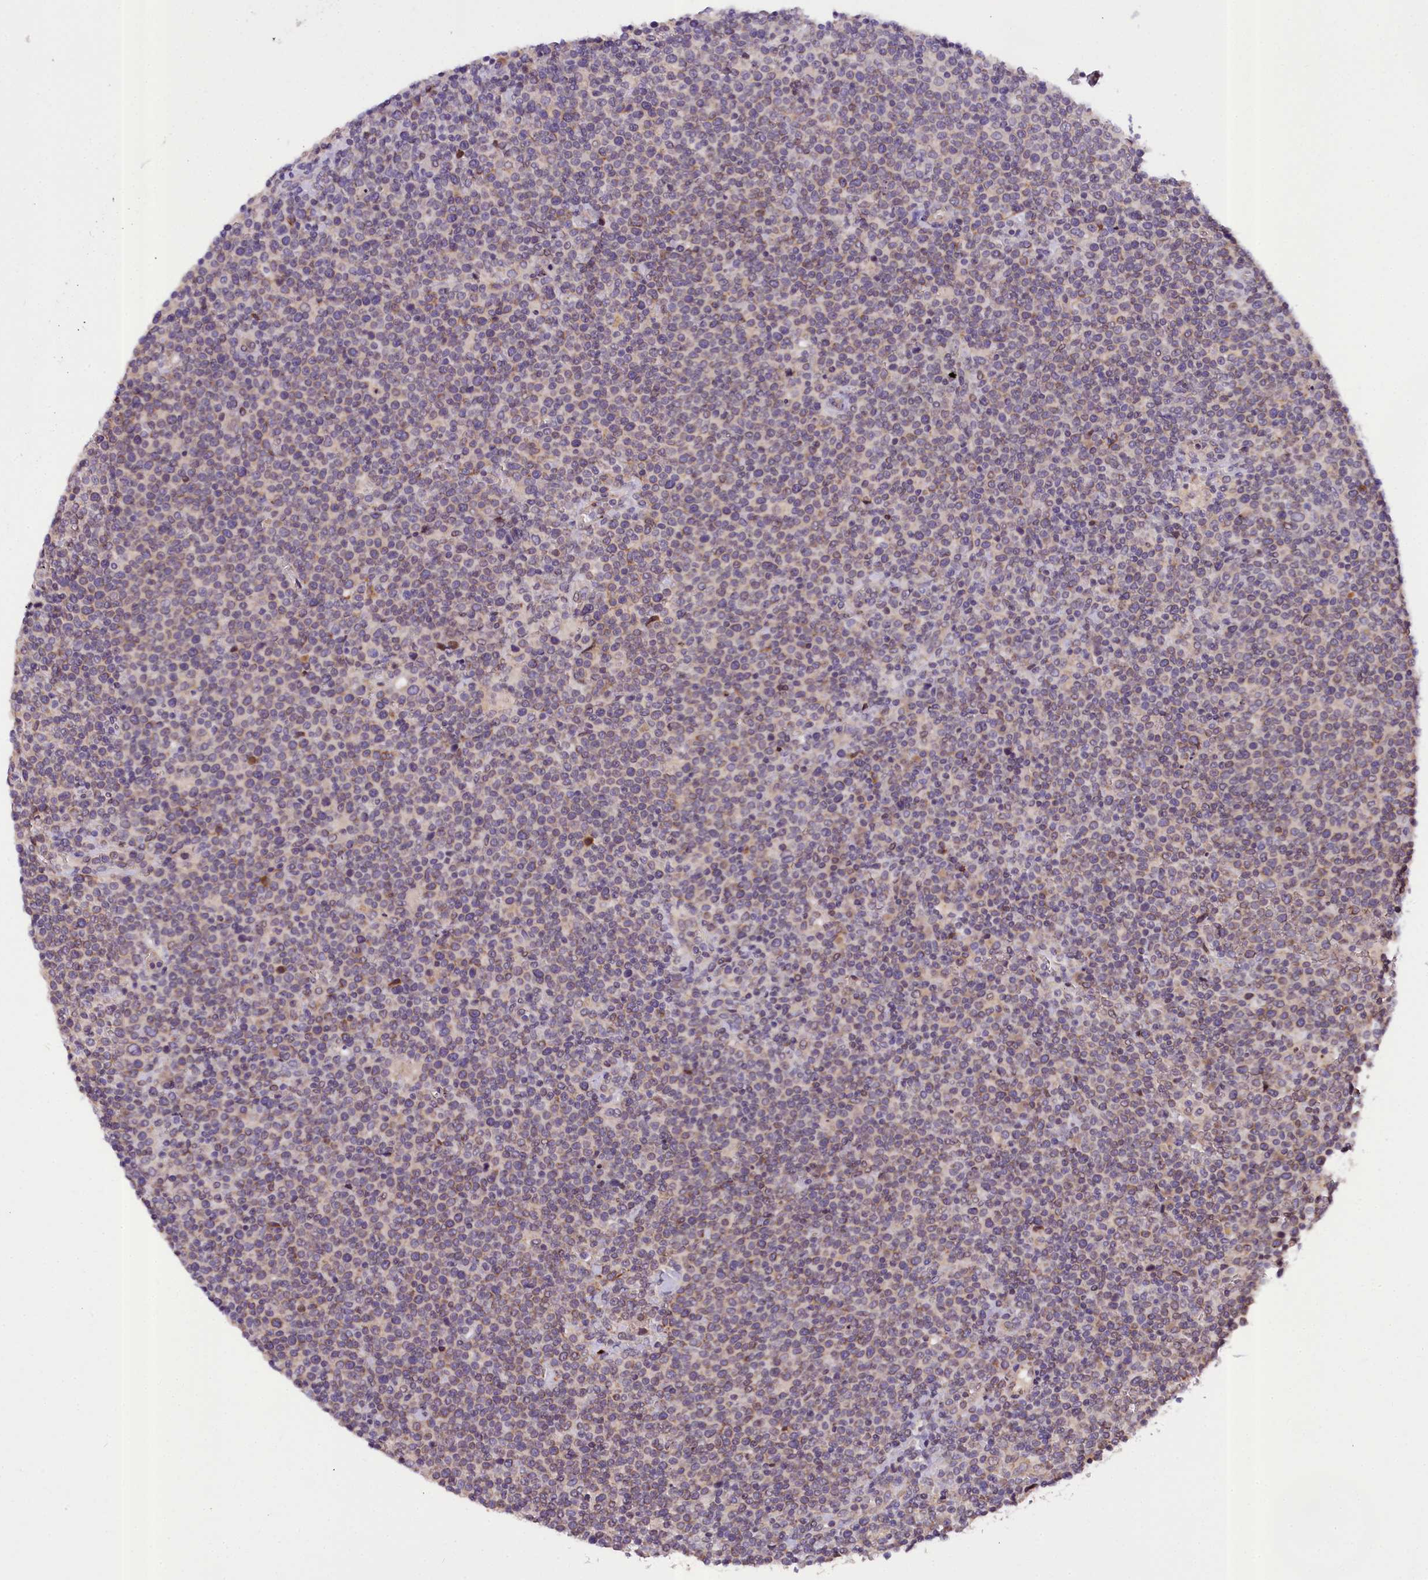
{"staining": {"intensity": "weak", "quantity": "25%-75%", "location": "cytoplasmic/membranous"}, "tissue": "lymphoma", "cell_type": "Tumor cells", "image_type": "cancer", "snomed": [{"axis": "morphology", "description": "Malignant lymphoma, non-Hodgkin's type, High grade"}, {"axis": "topography", "description": "Lymph node"}], "caption": "This histopathology image shows immunohistochemistry staining of human high-grade malignant lymphoma, non-Hodgkin's type, with low weak cytoplasmic/membranous staining in approximately 25%-75% of tumor cells.", "gene": "SUPV3L1", "patient": {"sex": "male", "age": 61}}